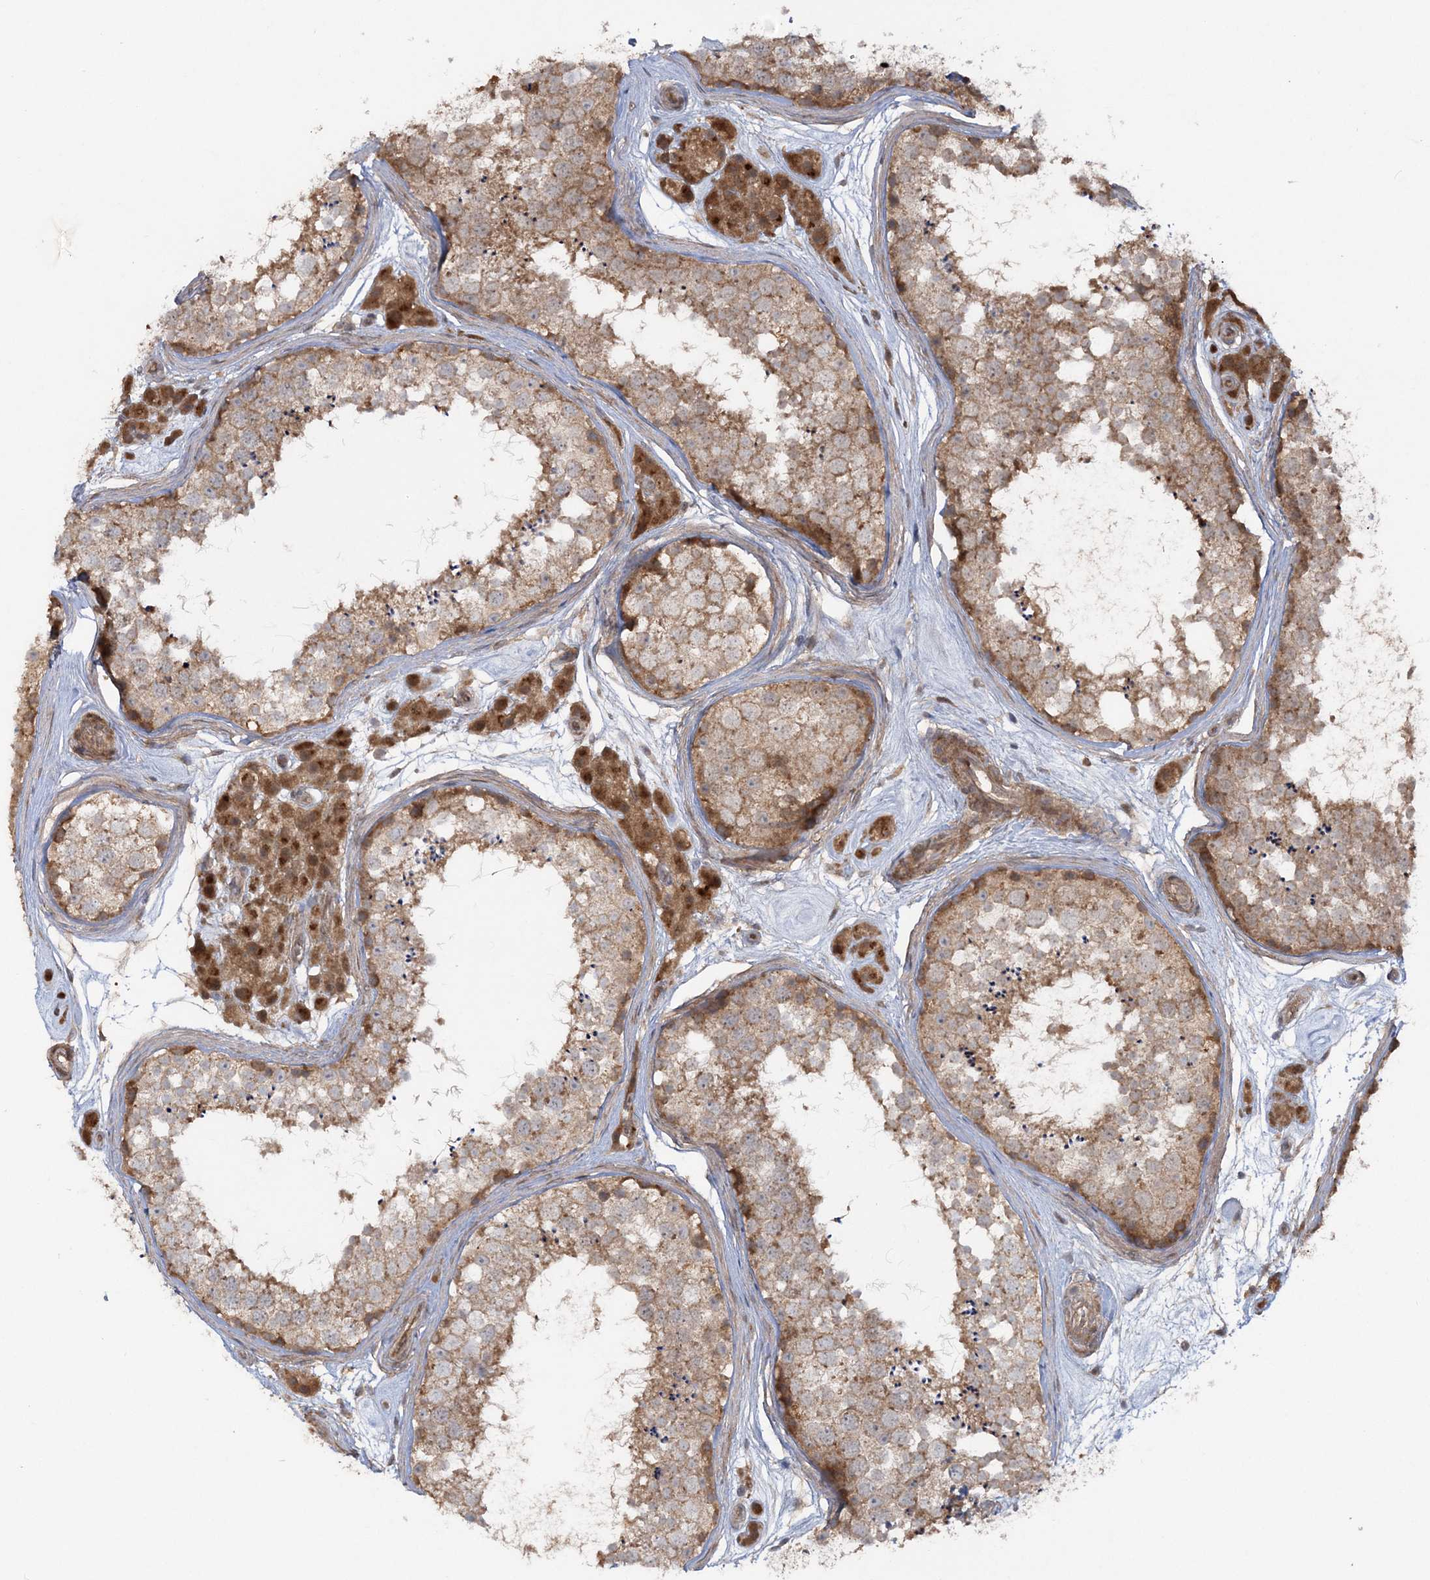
{"staining": {"intensity": "moderate", "quantity": ">75%", "location": "cytoplasmic/membranous"}, "tissue": "testis", "cell_type": "Cells in seminiferous ducts", "image_type": "normal", "snomed": [{"axis": "morphology", "description": "Normal tissue, NOS"}, {"axis": "topography", "description": "Testis"}], "caption": "A brown stain shows moderate cytoplasmic/membranous positivity of a protein in cells in seminiferous ducts of unremarkable human testis. (Stains: DAB (3,3'-diaminobenzidine) in brown, nuclei in blue, Microscopy: brightfield microscopy at high magnification).", "gene": "MOCS2", "patient": {"sex": "male", "age": 56}}